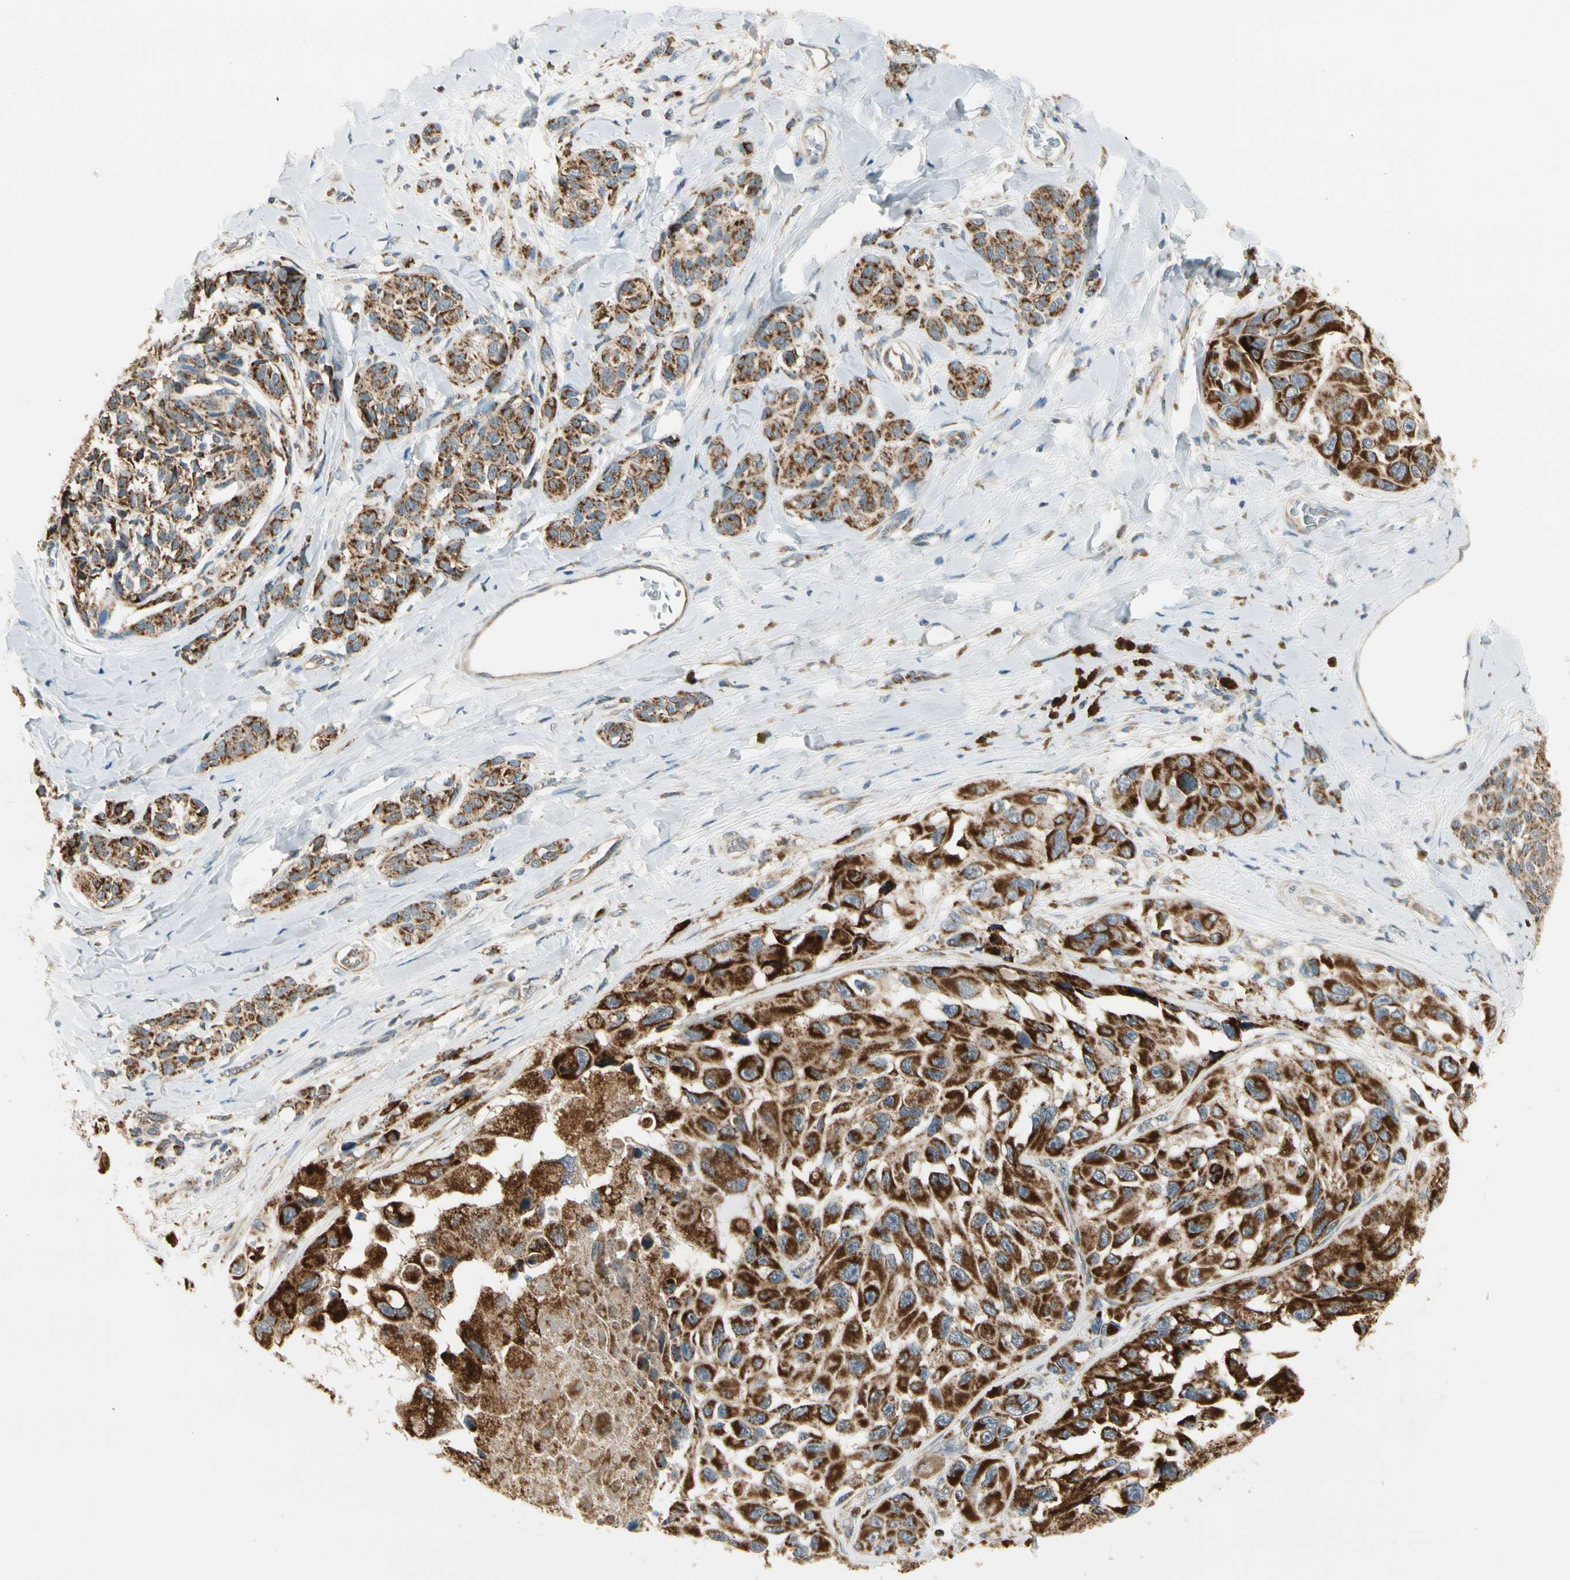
{"staining": {"intensity": "strong", "quantity": ">75%", "location": "cytoplasmic/membranous"}, "tissue": "melanoma", "cell_type": "Tumor cells", "image_type": "cancer", "snomed": [{"axis": "morphology", "description": "Malignant melanoma, NOS"}, {"axis": "topography", "description": "Skin"}], "caption": "Protein expression analysis of melanoma exhibits strong cytoplasmic/membranous staining in approximately >75% of tumor cells.", "gene": "EPHB3", "patient": {"sex": "female", "age": 73}}